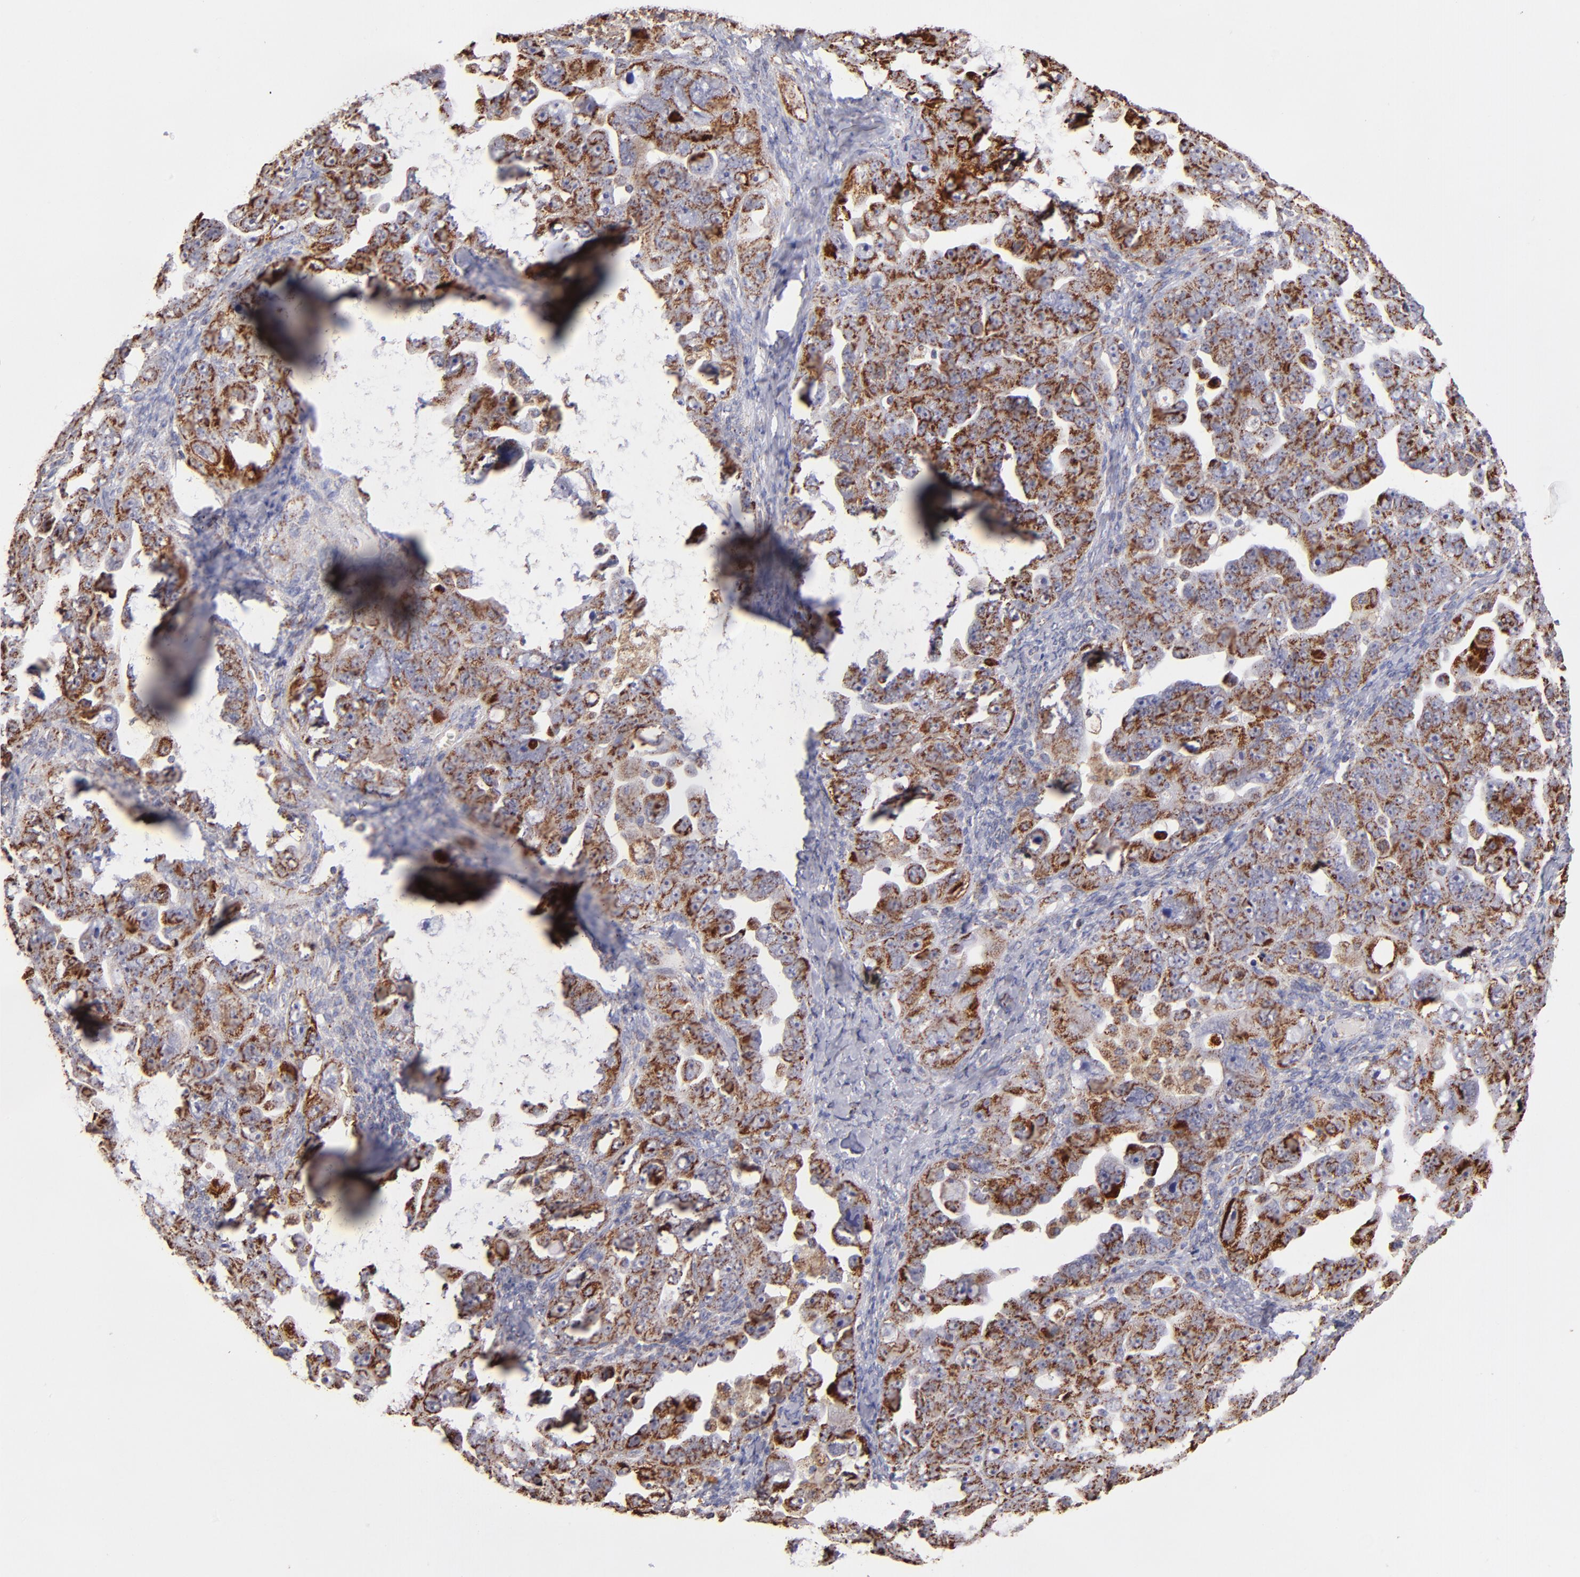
{"staining": {"intensity": "moderate", "quantity": ">75%", "location": "cytoplasmic/membranous"}, "tissue": "ovarian cancer", "cell_type": "Tumor cells", "image_type": "cancer", "snomed": [{"axis": "morphology", "description": "Cystadenocarcinoma, serous, NOS"}, {"axis": "topography", "description": "Ovary"}], "caption": "IHC micrograph of neoplastic tissue: ovarian serous cystadenocarcinoma stained using immunohistochemistry (IHC) shows medium levels of moderate protein expression localized specifically in the cytoplasmic/membranous of tumor cells, appearing as a cytoplasmic/membranous brown color.", "gene": "DLST", "patient": {"sex": "female", "age": 66}}